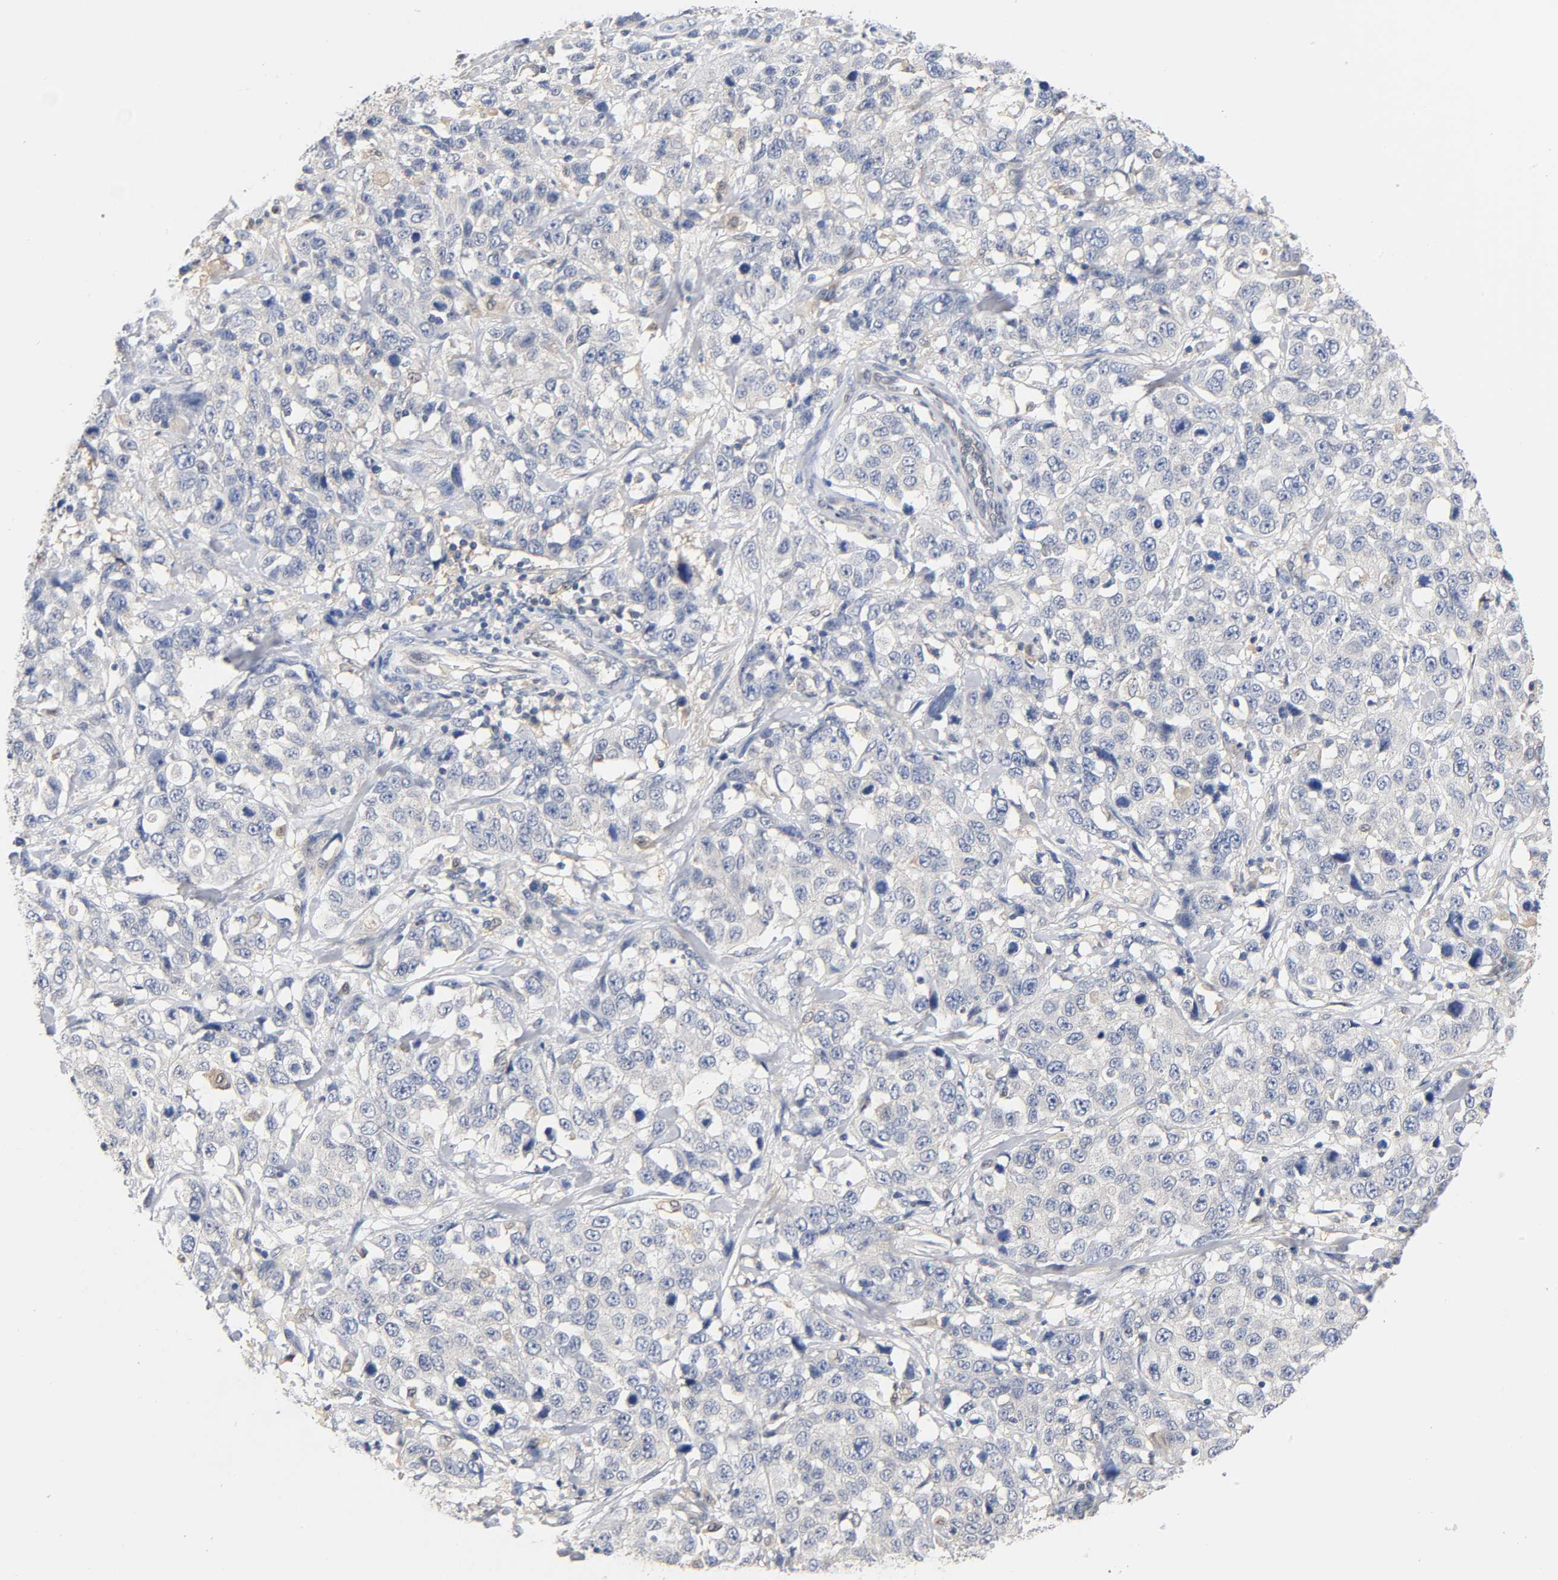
{"staining": {"intensity": "negative", "quantity": "none", "location": "none"}, "tissue": "stomach cancer", "cell_type": "Tumor cells", "image_type": "cancer", "snomed": [{"axis": "morphology", "description": "Normal tissue, NOS"}, {"axis": "morphology", "description": "Adenocarcinoma, NOS"}, {"axis": "topography", "description": "Stomach"}], "caption": "This is an immunohistochemistry (IHC) histopathology image of human stomach cancer (adenocarcinoma). There is no staining in tumor cells.", "gene": "FYN", "patient": {"sex": "male", "age": 48}}